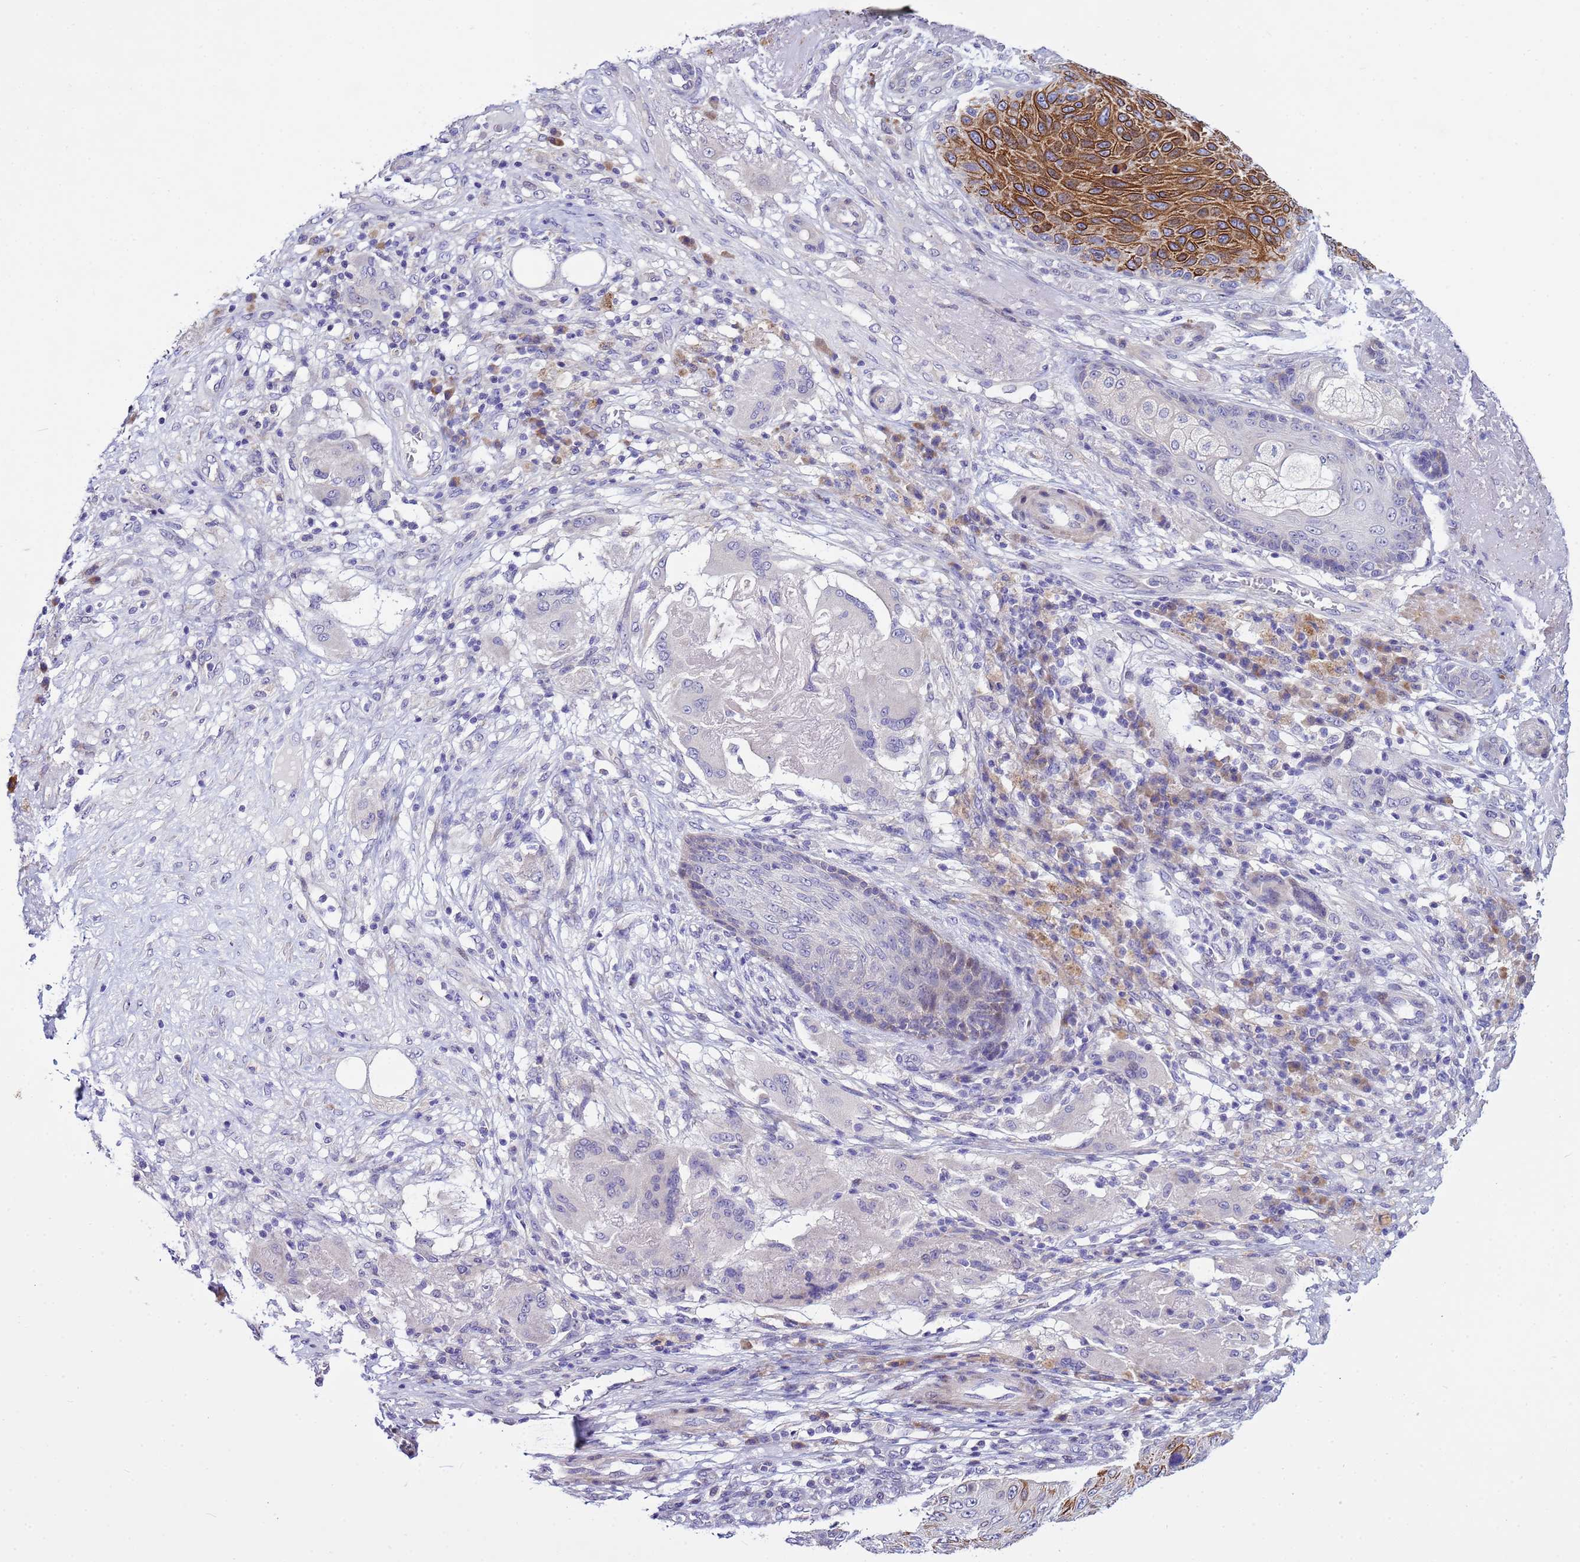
{"staining": {"intensity": "strong", "quantity": "25%-75%", "location": "cytoplasmic/membranous"}, "tissue": "skin cancer", "cell_type": "Tumor cells", "image_type": "cancer", "snomed": [{"axis": "morphology", "description": "Squamous cell carcinoma, NOS"}, {"axis": "topography", "description": "Skin"}], "caption": "Protein expression analysis of human skin cancer reveals strong cytoplasmic/membranous positivity in about 25%-75% of tumor cells. (DAB (3,3'-diaminobenzidine) = brown stain, brightfield microscopy at high magnification).", "gene": "IGSF11", "patient": {"sex": "female", "age": 88}}